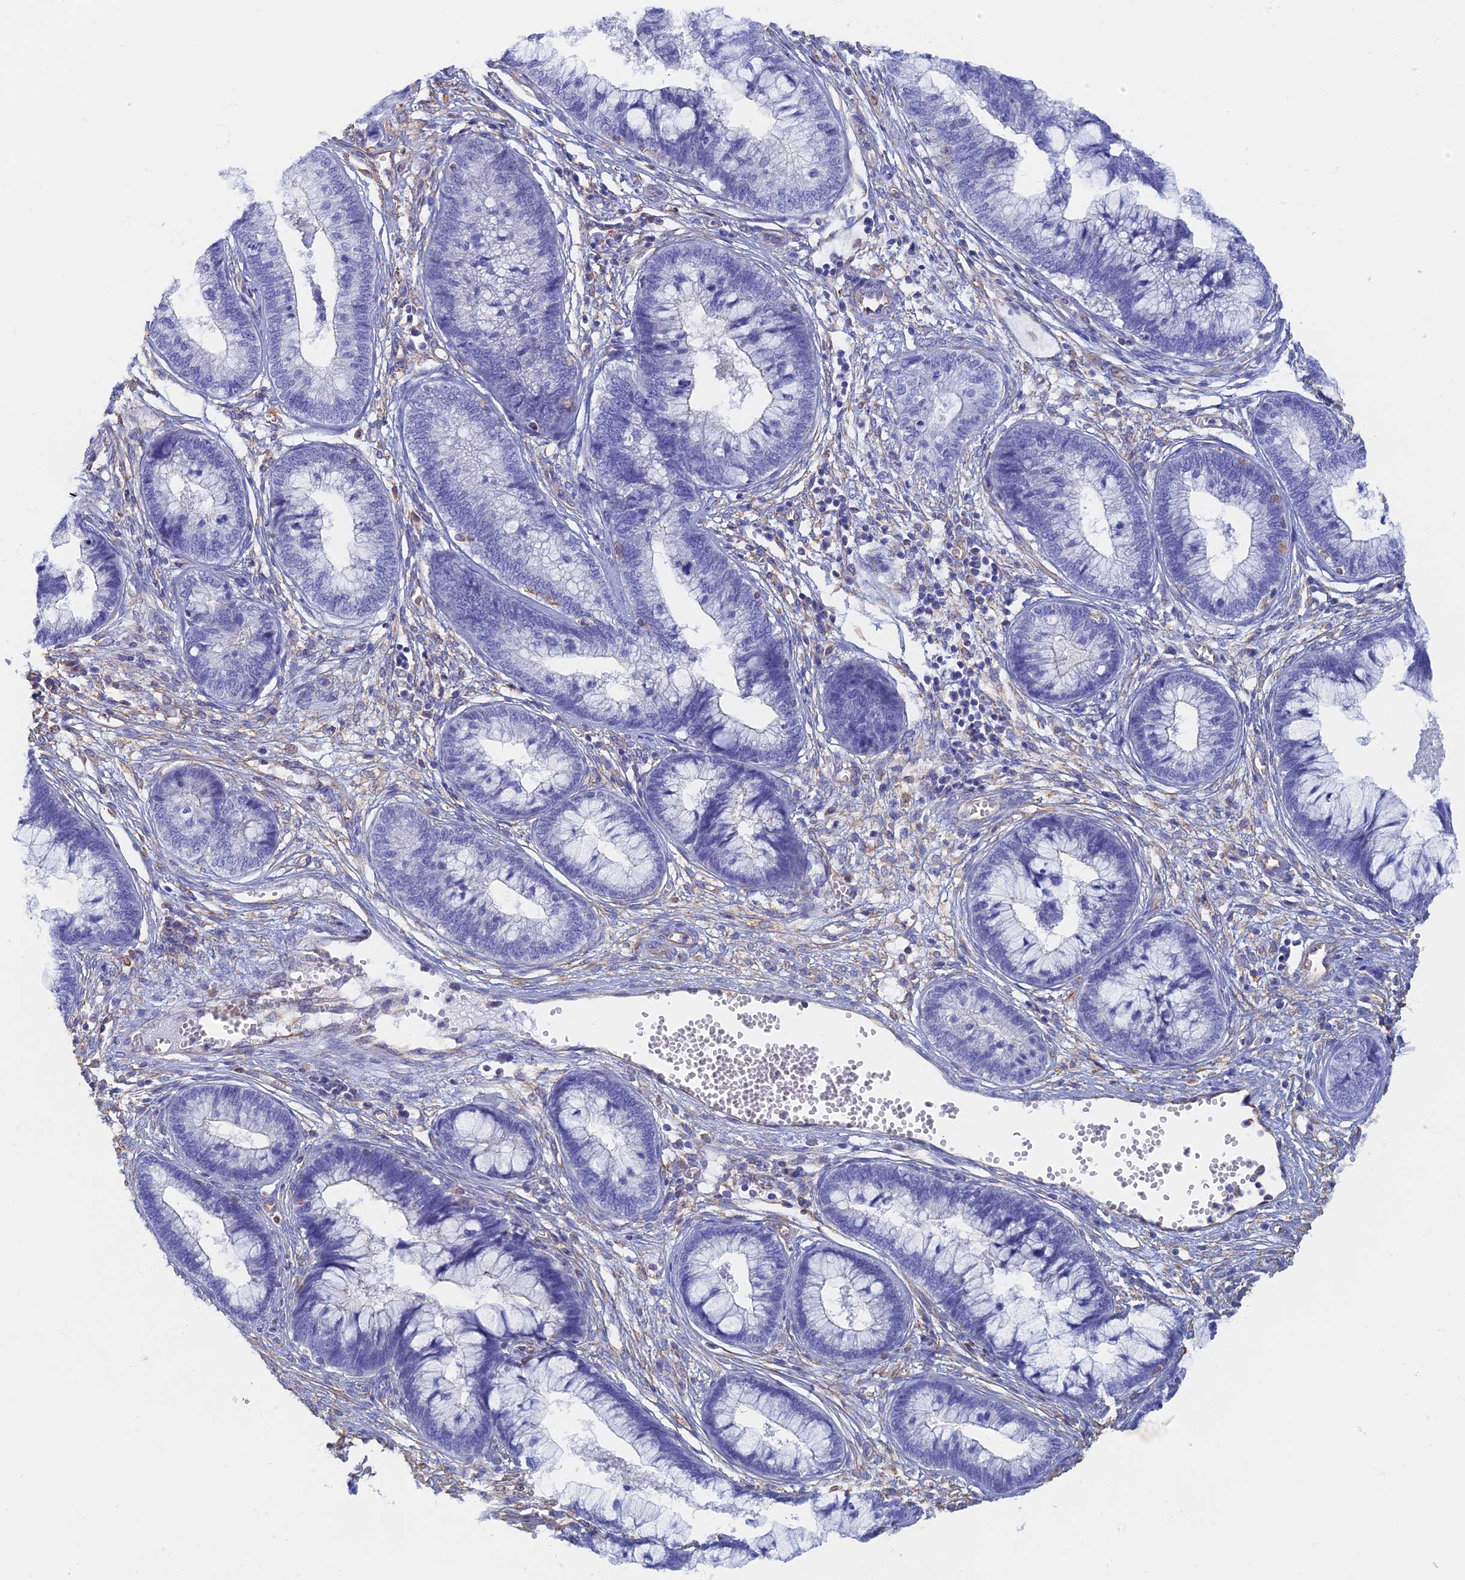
{"staining": {"intensity": "negative", "quantity": "none", "location": "none"}, "tissue": "cervical cancer", "cell_type": "Tumor cells", "image_type": "cancer", "snomed": [{"axis": "morphology", "description": "Adenocarcinoma, NOS"}, {"axis": "topography", "description": "Cervix"}], "caption": "This is a micrograph of immunohistochemistry staining of cervical cancer, which shows no staining in tumor cells.", "gene": "RMC1", "patient": {"sex": "female", "age": 44}}